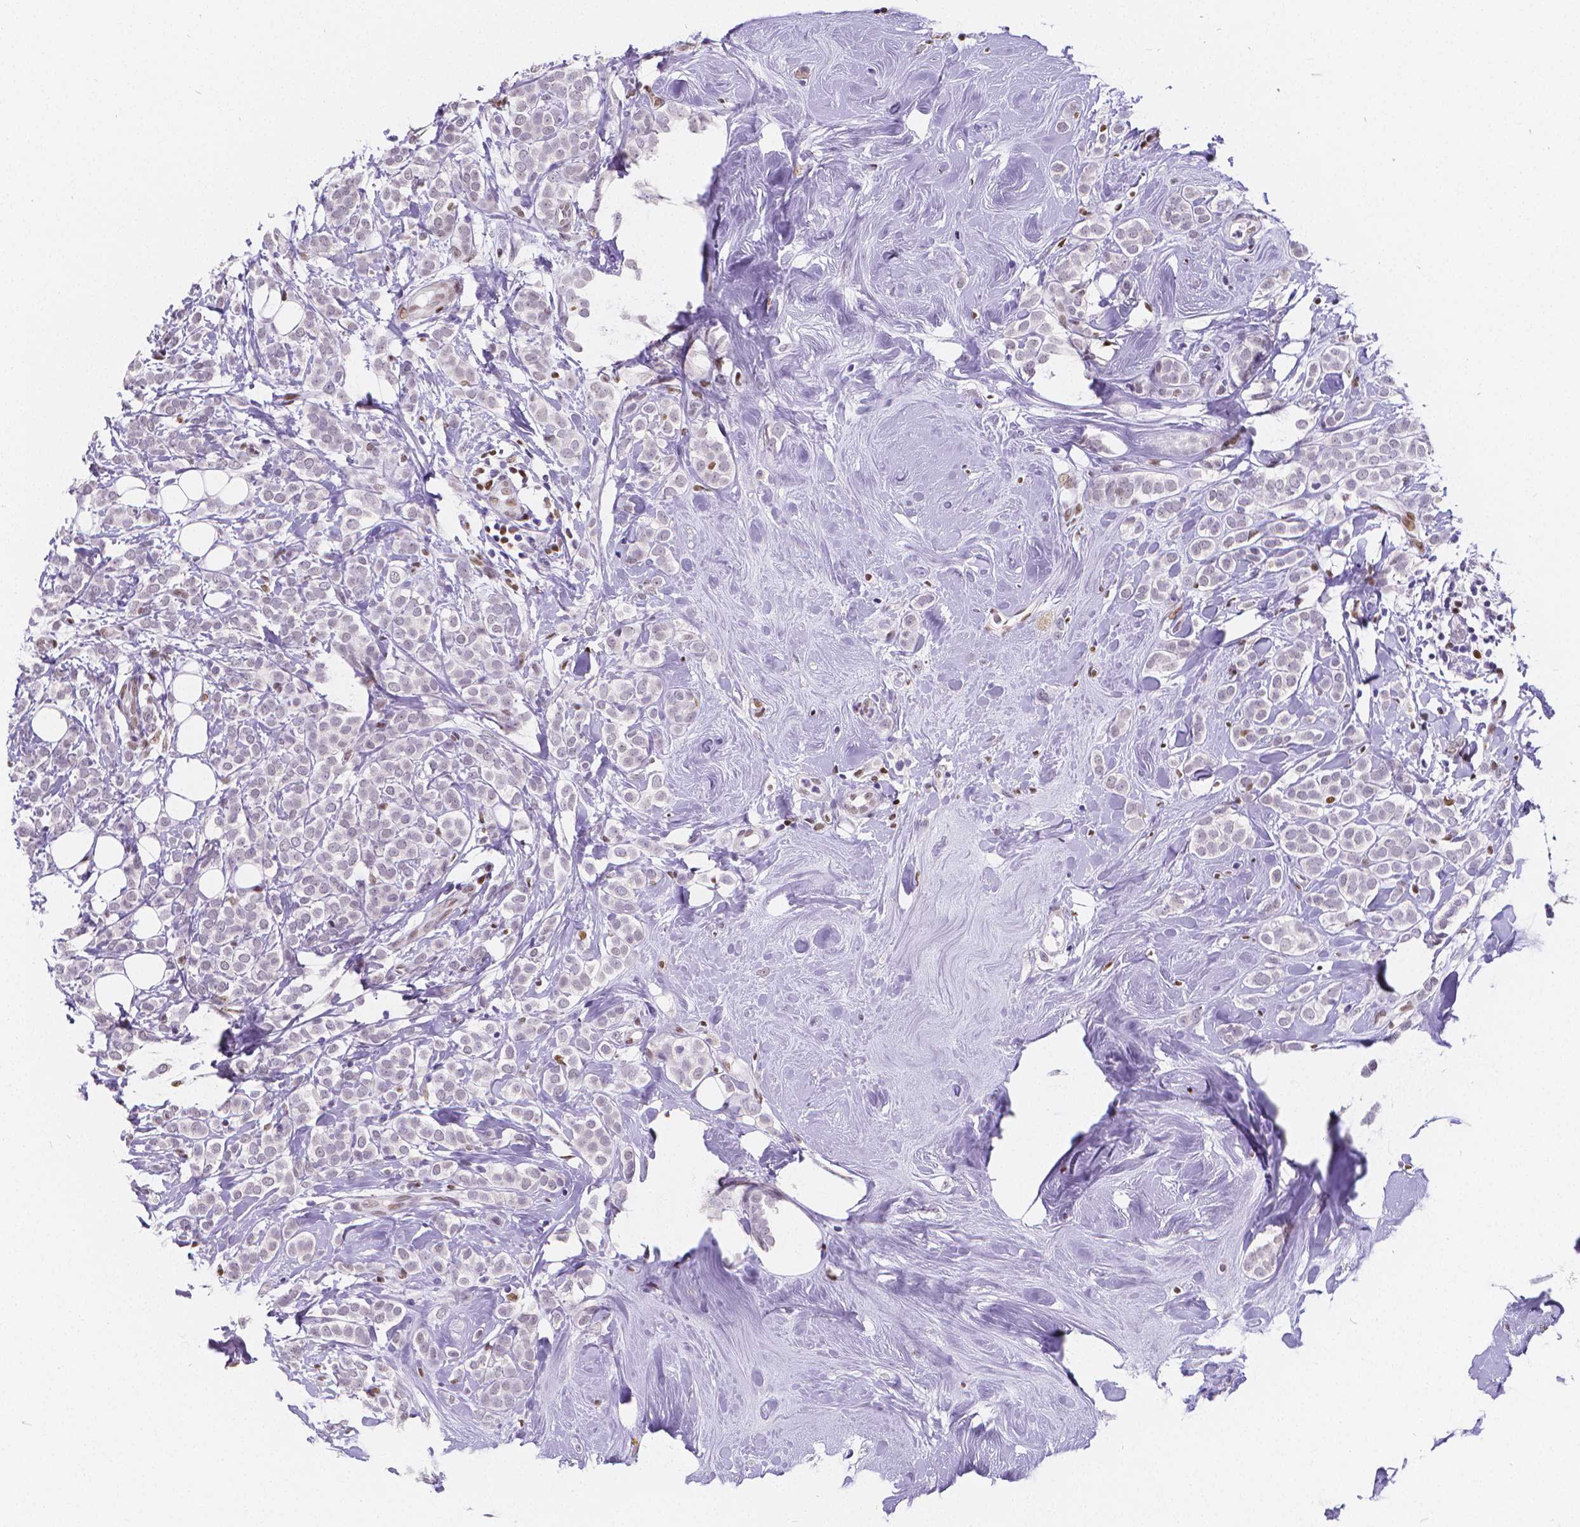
{"staining": {"intensity": "negative", "quantity": "none", "location": "none"}, "tissue": "breast cancer", "cell_type": "Tumor cells", "image_type": "cancer", "snomed": [{"axis": "morphology", "description": "Lobular carcinoma"}, {"axis": "topography", "description": "Breast"}], "caption": "DAB immunohistochemical staining of human lobular carcinoma (breast) exhibits no significant expression in tumor cells.", "gene": "MEF2C", "patient": {"sex": "female", "age": 49}}